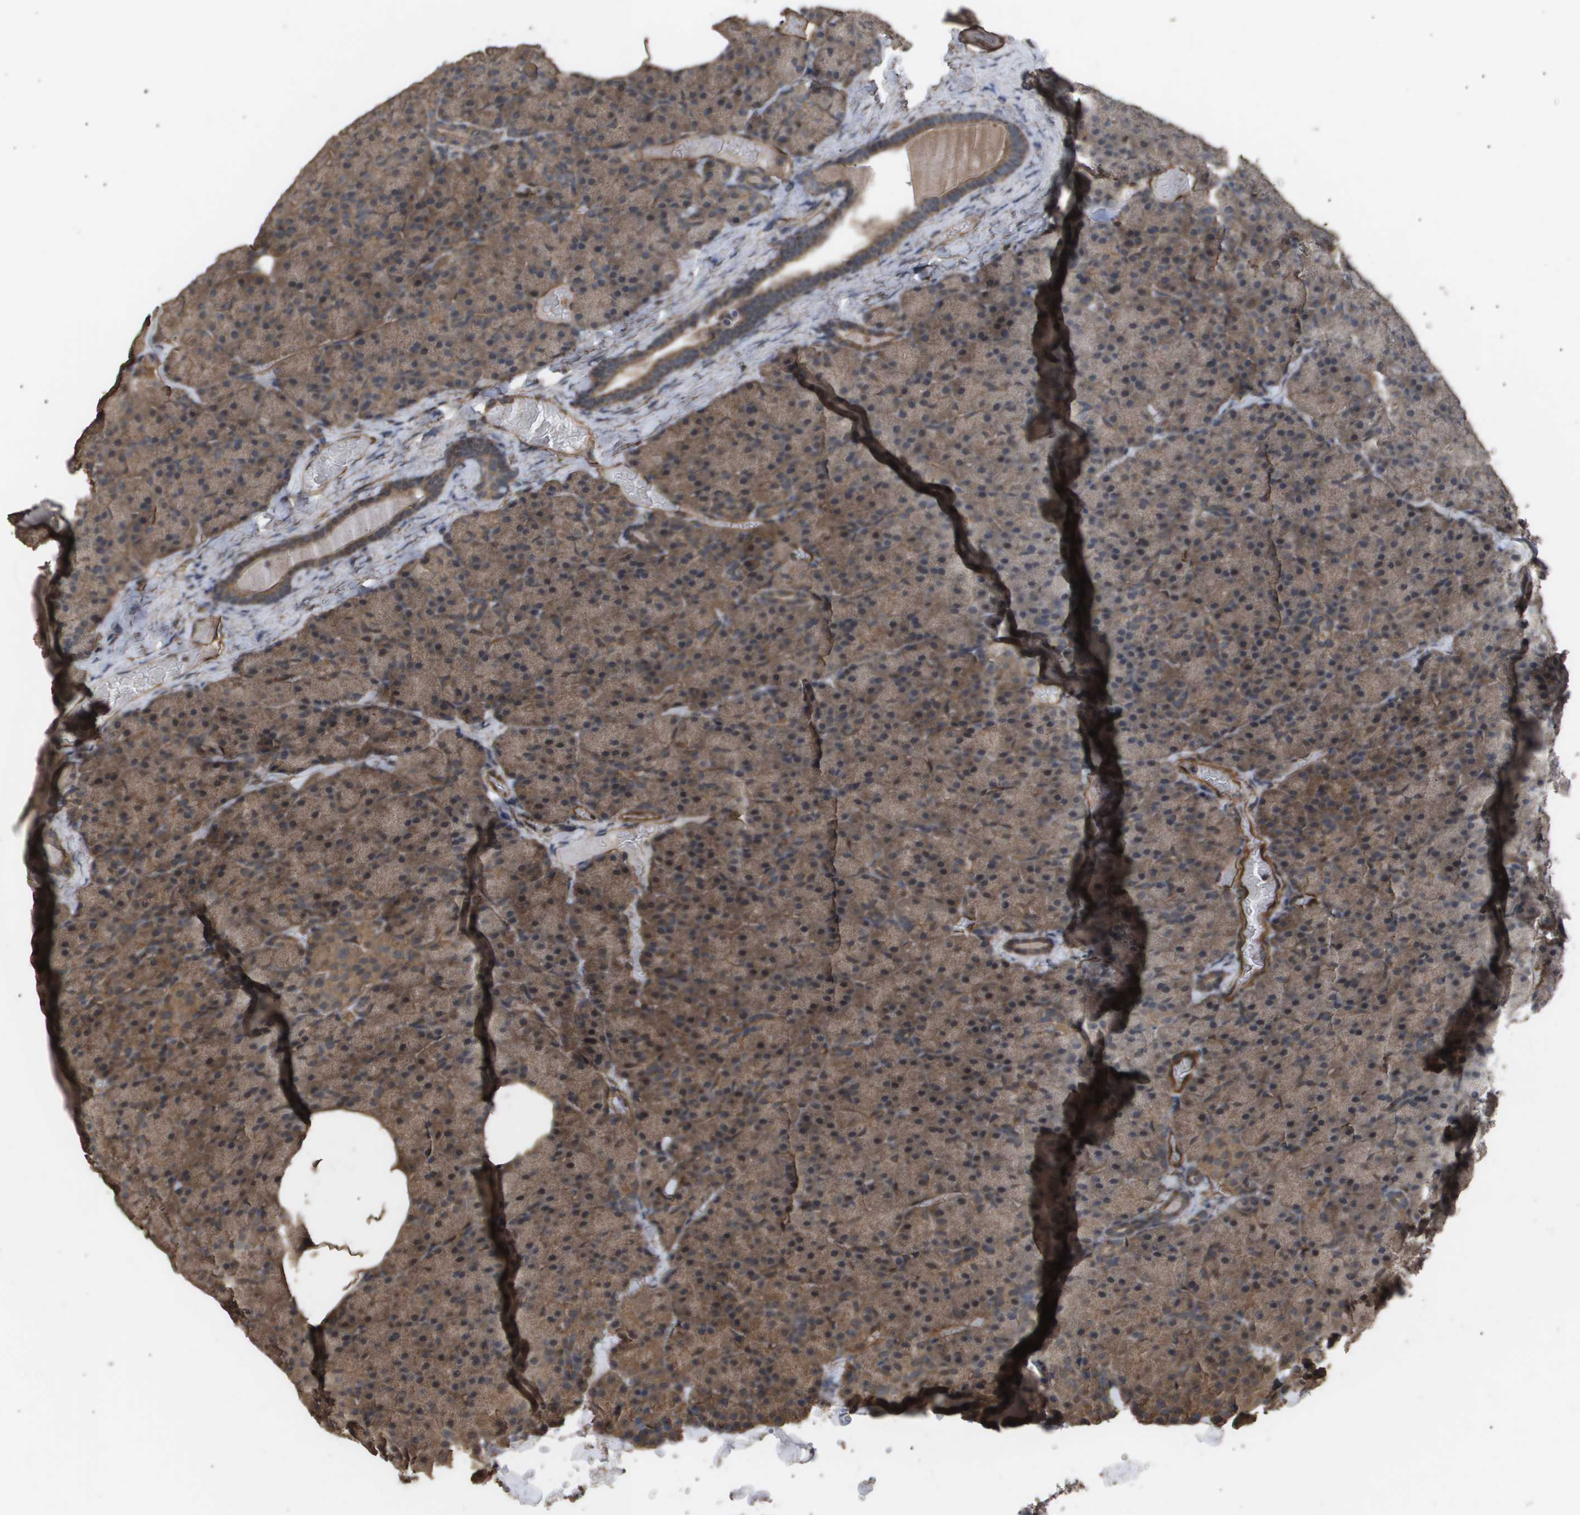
{"staining": {"intensity": "moderate", "quantity": ">75%", "location": "cytoplasmic/membranous"}, "tissue": "pancreas", "cell_type": "Exocrine glandular cells", "image_type": "normal", "snomed": [{"axis": "morphology", "description": "Normal tissue, NOS"}, {"axis": "topography", "description": "Pancreas"}], "caption": "Protein staining displays moderate cytoplasmic/membranous positivity in approximately >75% of exocrine glandular cells in benign pancreas. (Brightfield microscopy of DAB IHC at high magnification).", "gene": "CUL5", "patient": {"sex": "female", "age": 35}}